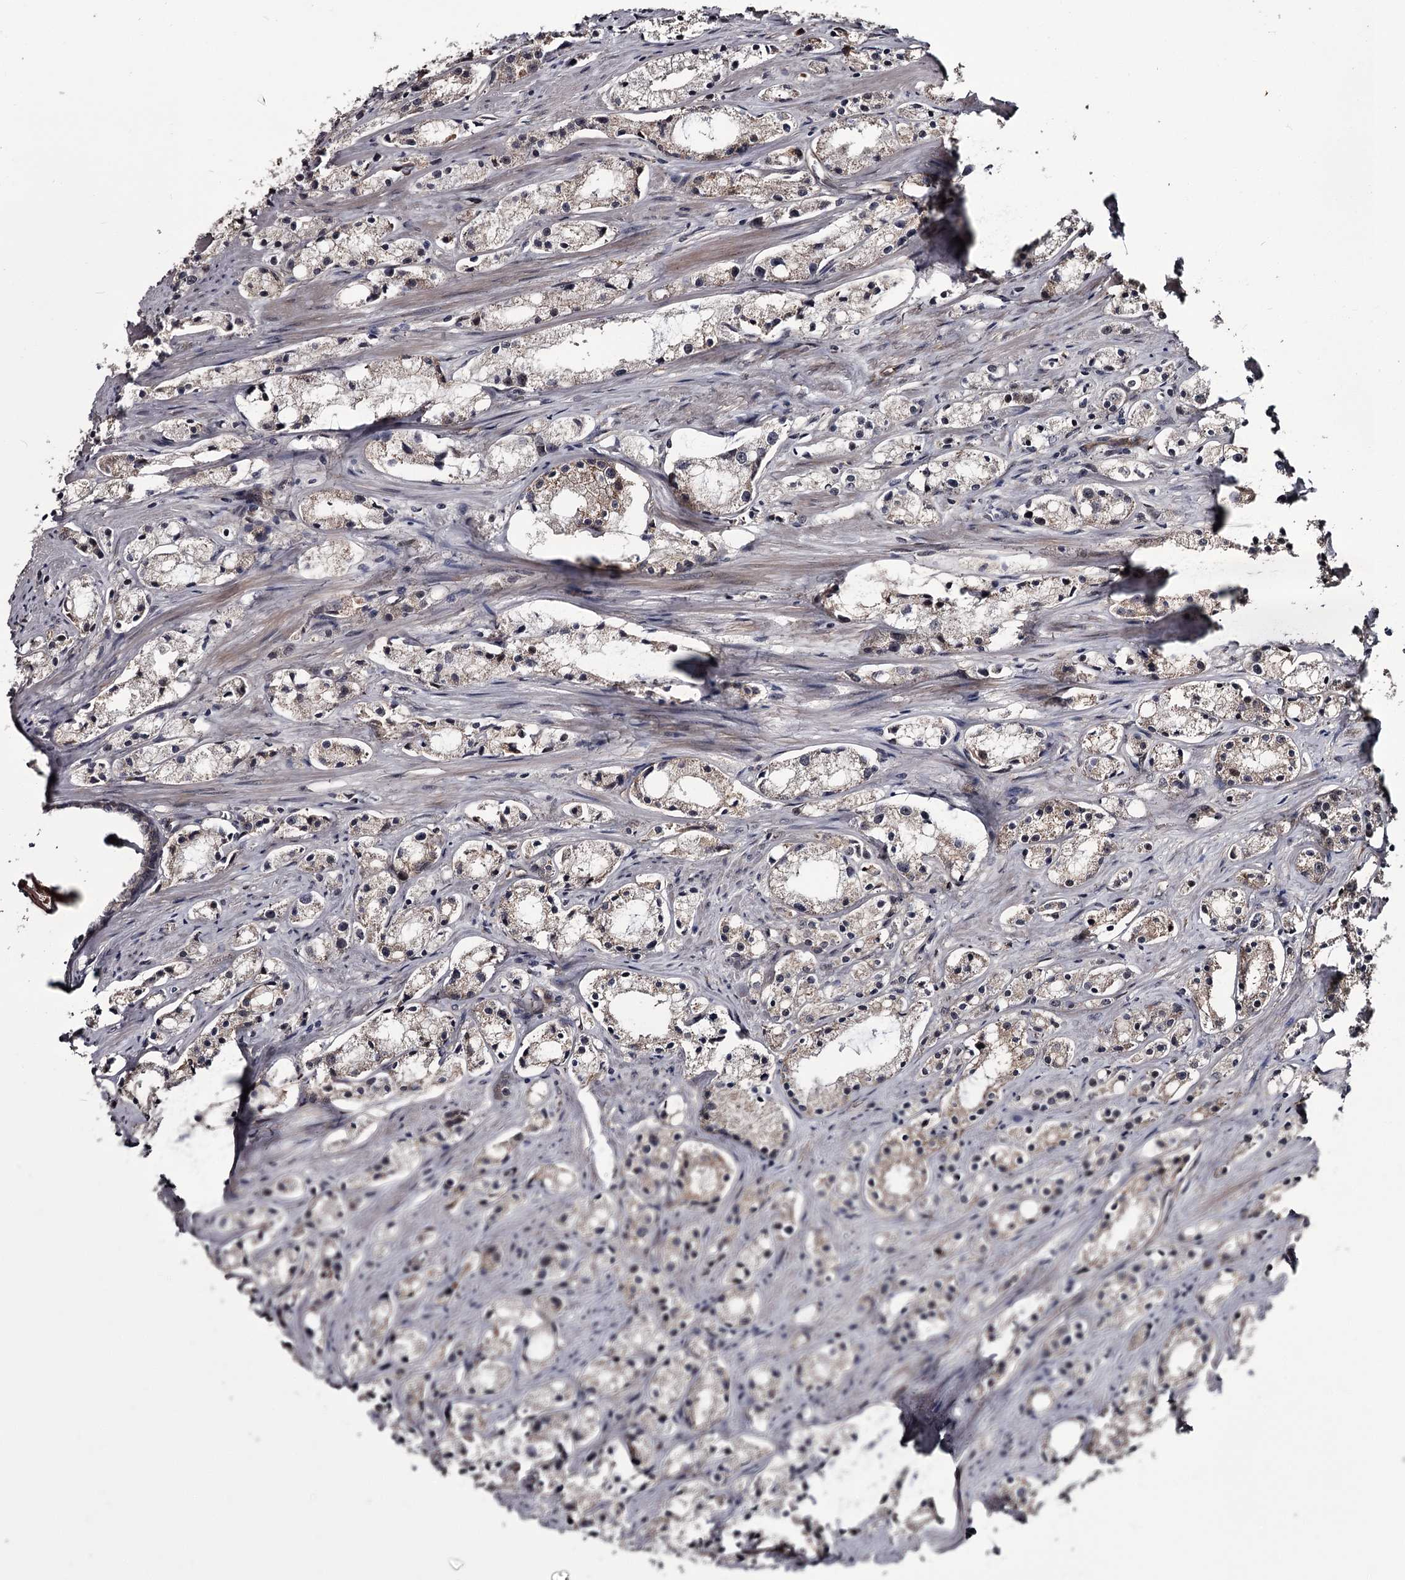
{"staining": {"intensity": "weak", "quantity": "25%-75%", "location": "cytoplasmic/membranous"}, "tissue": "prostate cancer", "cell_type": "Tumor cells", "image_type": "cancer", "snomed": [{"axis": "morphology", "description": "Adenocarcinoma, High grade"}, {"axis": "topography", "description": "Prostate"}], "caption": "DAB immunohistochemical staining of human prostate cancer (high-grade adenocarcinoma) displays weak cytoplasmic/membranous protein expression in about 25%-75% of tumor cells. The staining was performed using DAB (3,3'-diaminobenzidine) to visualize the protein expression in brown, while the nuclei were stained in blue with hematoxylin (Magnification: 20x).", "gene": "CDC42EP2", "patient": {"sex": "male", "age": 66}}